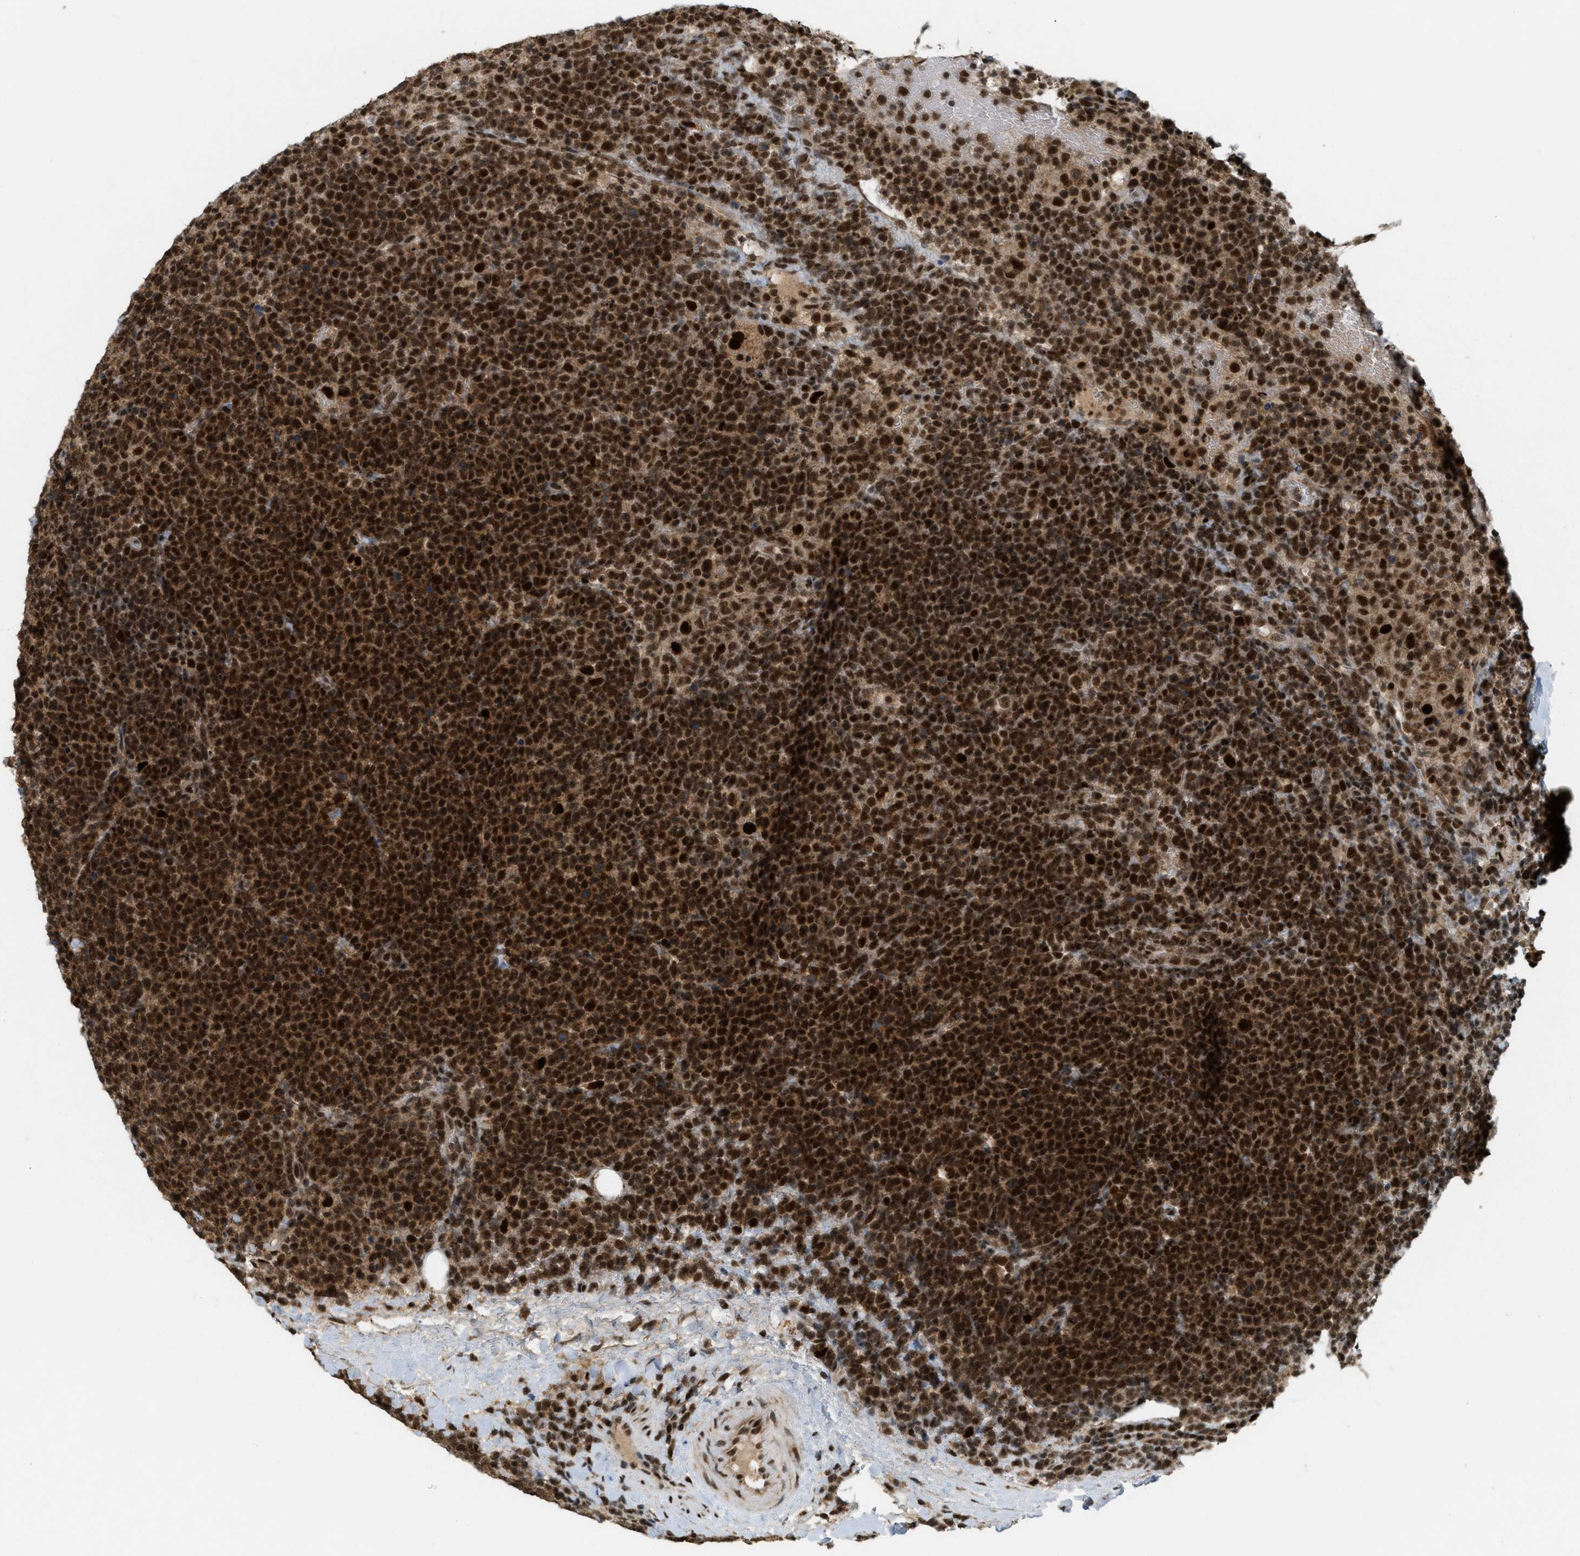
{"staining": {"intensity": "strong", "quantity": ">75%", "location": "cytoplasmic/membranous,nuclear"}, "tissue": "lymphoma", "cell_type": "Tumor cells", "image_type": "cancer", "snomed": [{"axis": "morphology", "description": "Malignant lymphoma, non-Hodgkin's type, High grade"}, {"axis": "topography", "description": "Lymph node"}], "caption": "Protein expression analysis of human lymphoma reveals strong cytoplasmic/membranous and nuclear staining in approximately >75% of tumor cells. The staining was performed using DAB to visualize the protein expression in brown, while the nuclei were stained in blue with hematoxylin (Magnification: 20x).", "gene": "TLK1", "patient": {"sex": "male", "age": 61}}